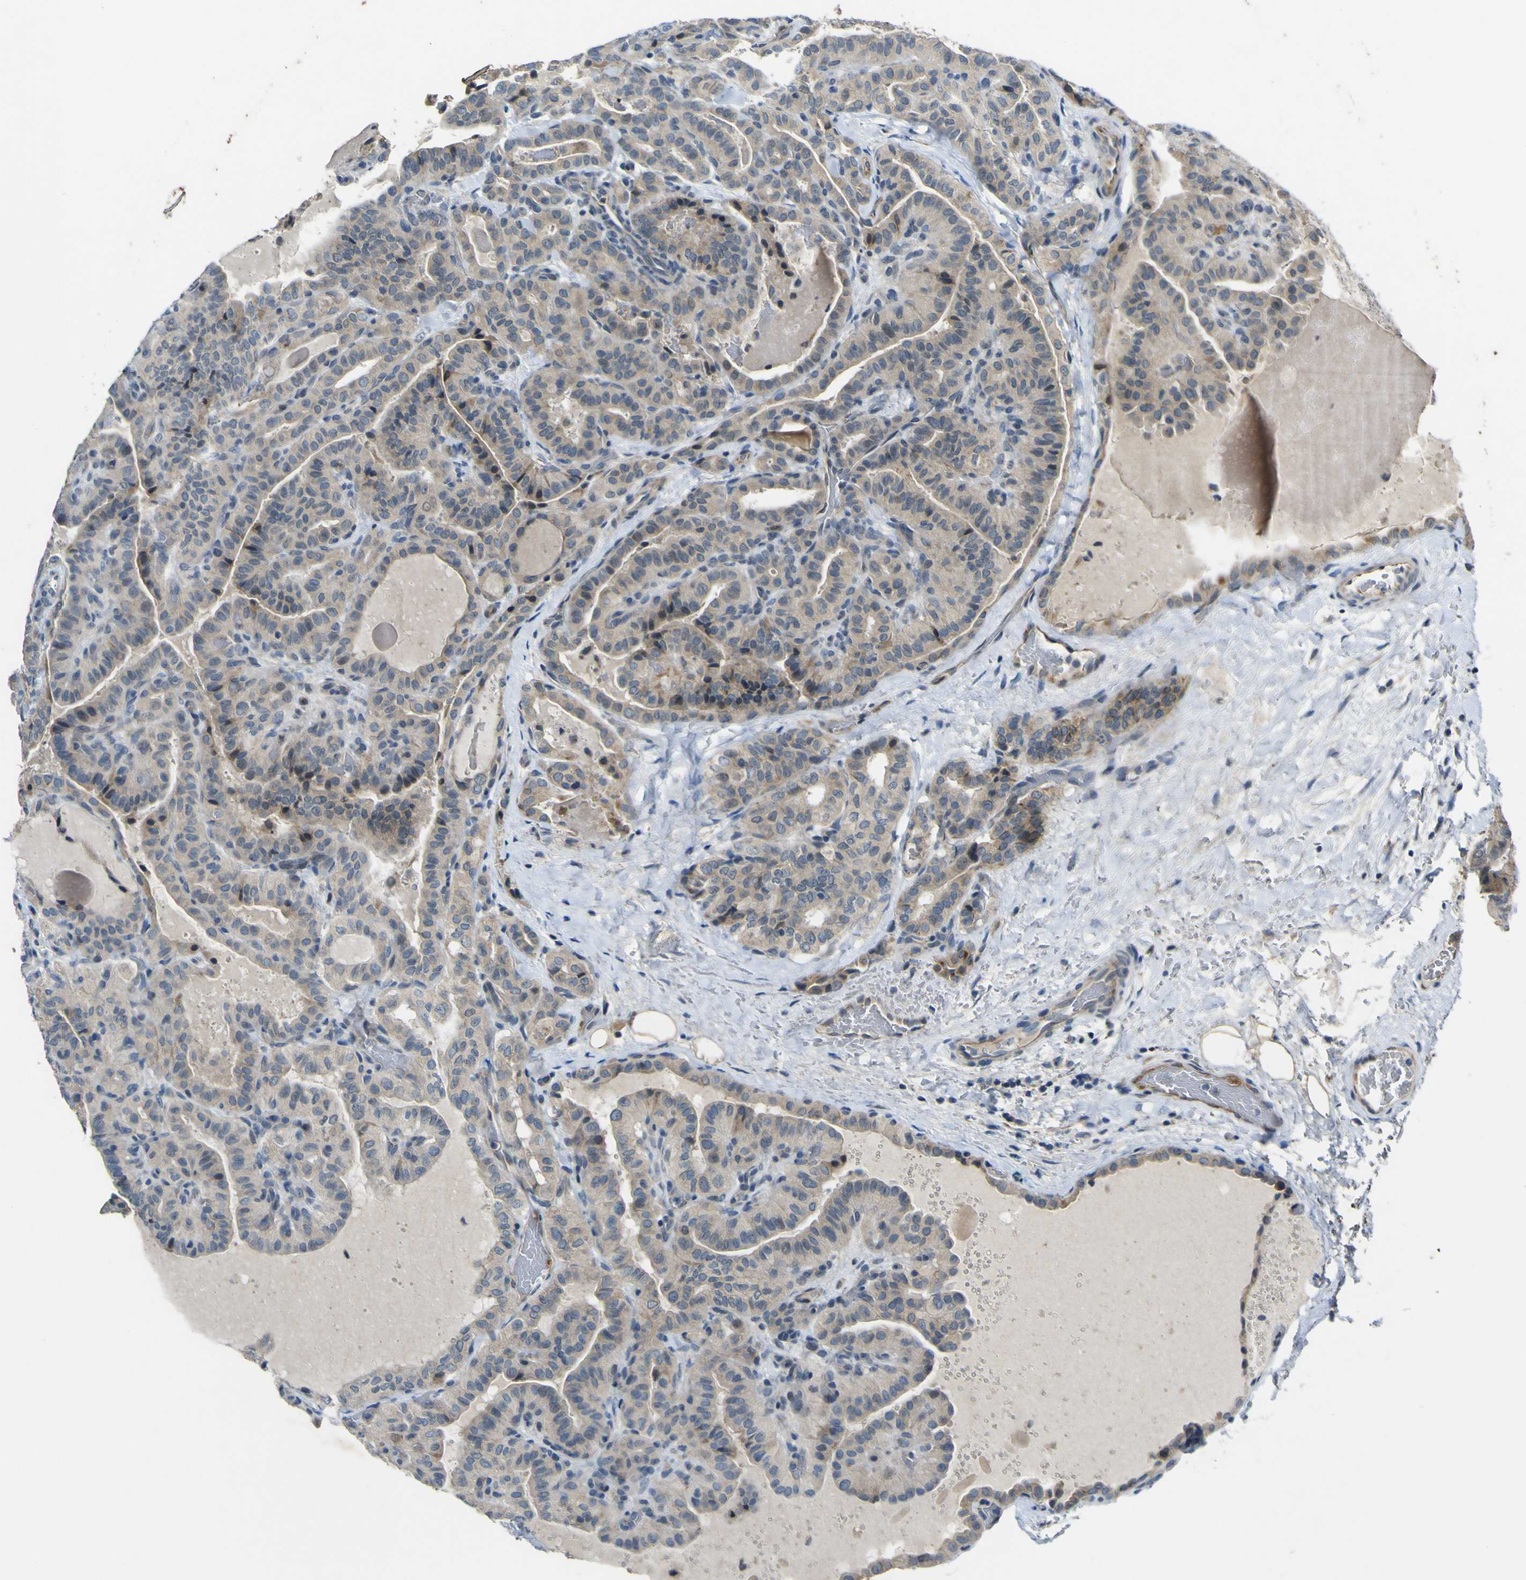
{"staining": {"intensity": "weak", "quantity": ">75%", "location": "cytoplasmic/membranous"}, "tissue": "thyroid cancer", "cell_type": "Tumor cells", "image_type": "cancer", "snomed": [{"axis": "morphology", "description": "Papillary adenocarcinoma, NOS"}, {"axis": "topography", "description": "Thyroid gland"}], "caption": "Human thyroid papillary adenocarcinoma stained for a protein (brown) demonstrates weak cytoplasmic/membranous positive positivity in approximately >75% of tumor cells.", "gene": "LDLR", "patient": {"sex": "male", "age": 77}}